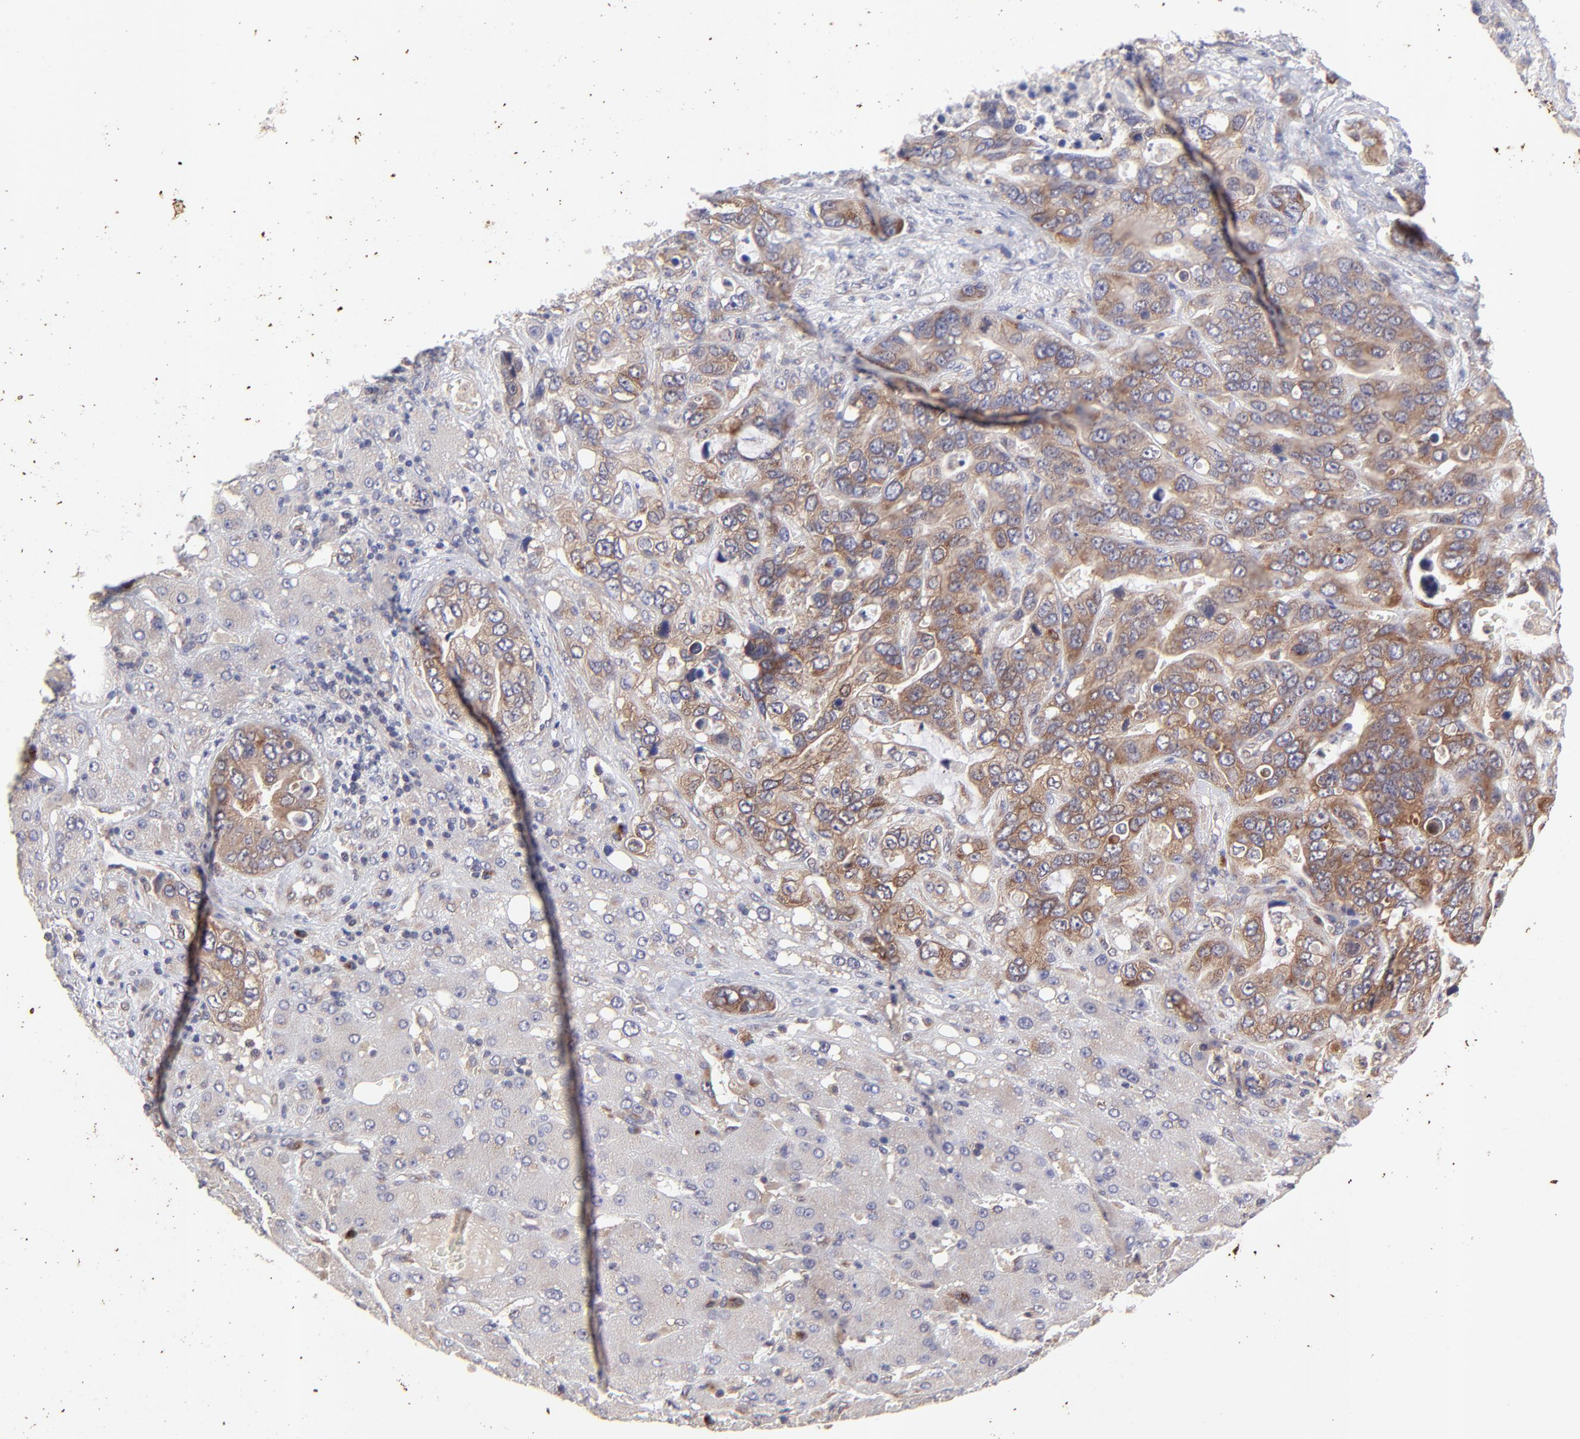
{"staining": {"intensity": "moderate", "quantity": ">75%", "location": "cytoplasmic/membranous"}, "tissue": "liver cancer", "cell_type": "Tumor cells", "image_type": "cancer", "snomed": [{"axis": "morphology", "description": "Cholangiocarcinoma"}, {"axis": "topography", "description": "Liver"}], "caption": "Immunohistochemistry (IHC) micrograph of neoplastic tissue: cholangiocarcinoma (liver) stained using IHC demonstrates medium levels of moderate protein expression localized specifically in the cytoplasmic/membranous of tumor cells, appearing as a cytoplasmic/membranous brown color.", "gene": "TNRC6B", "patient": {"sex": "female", "age": 65}}